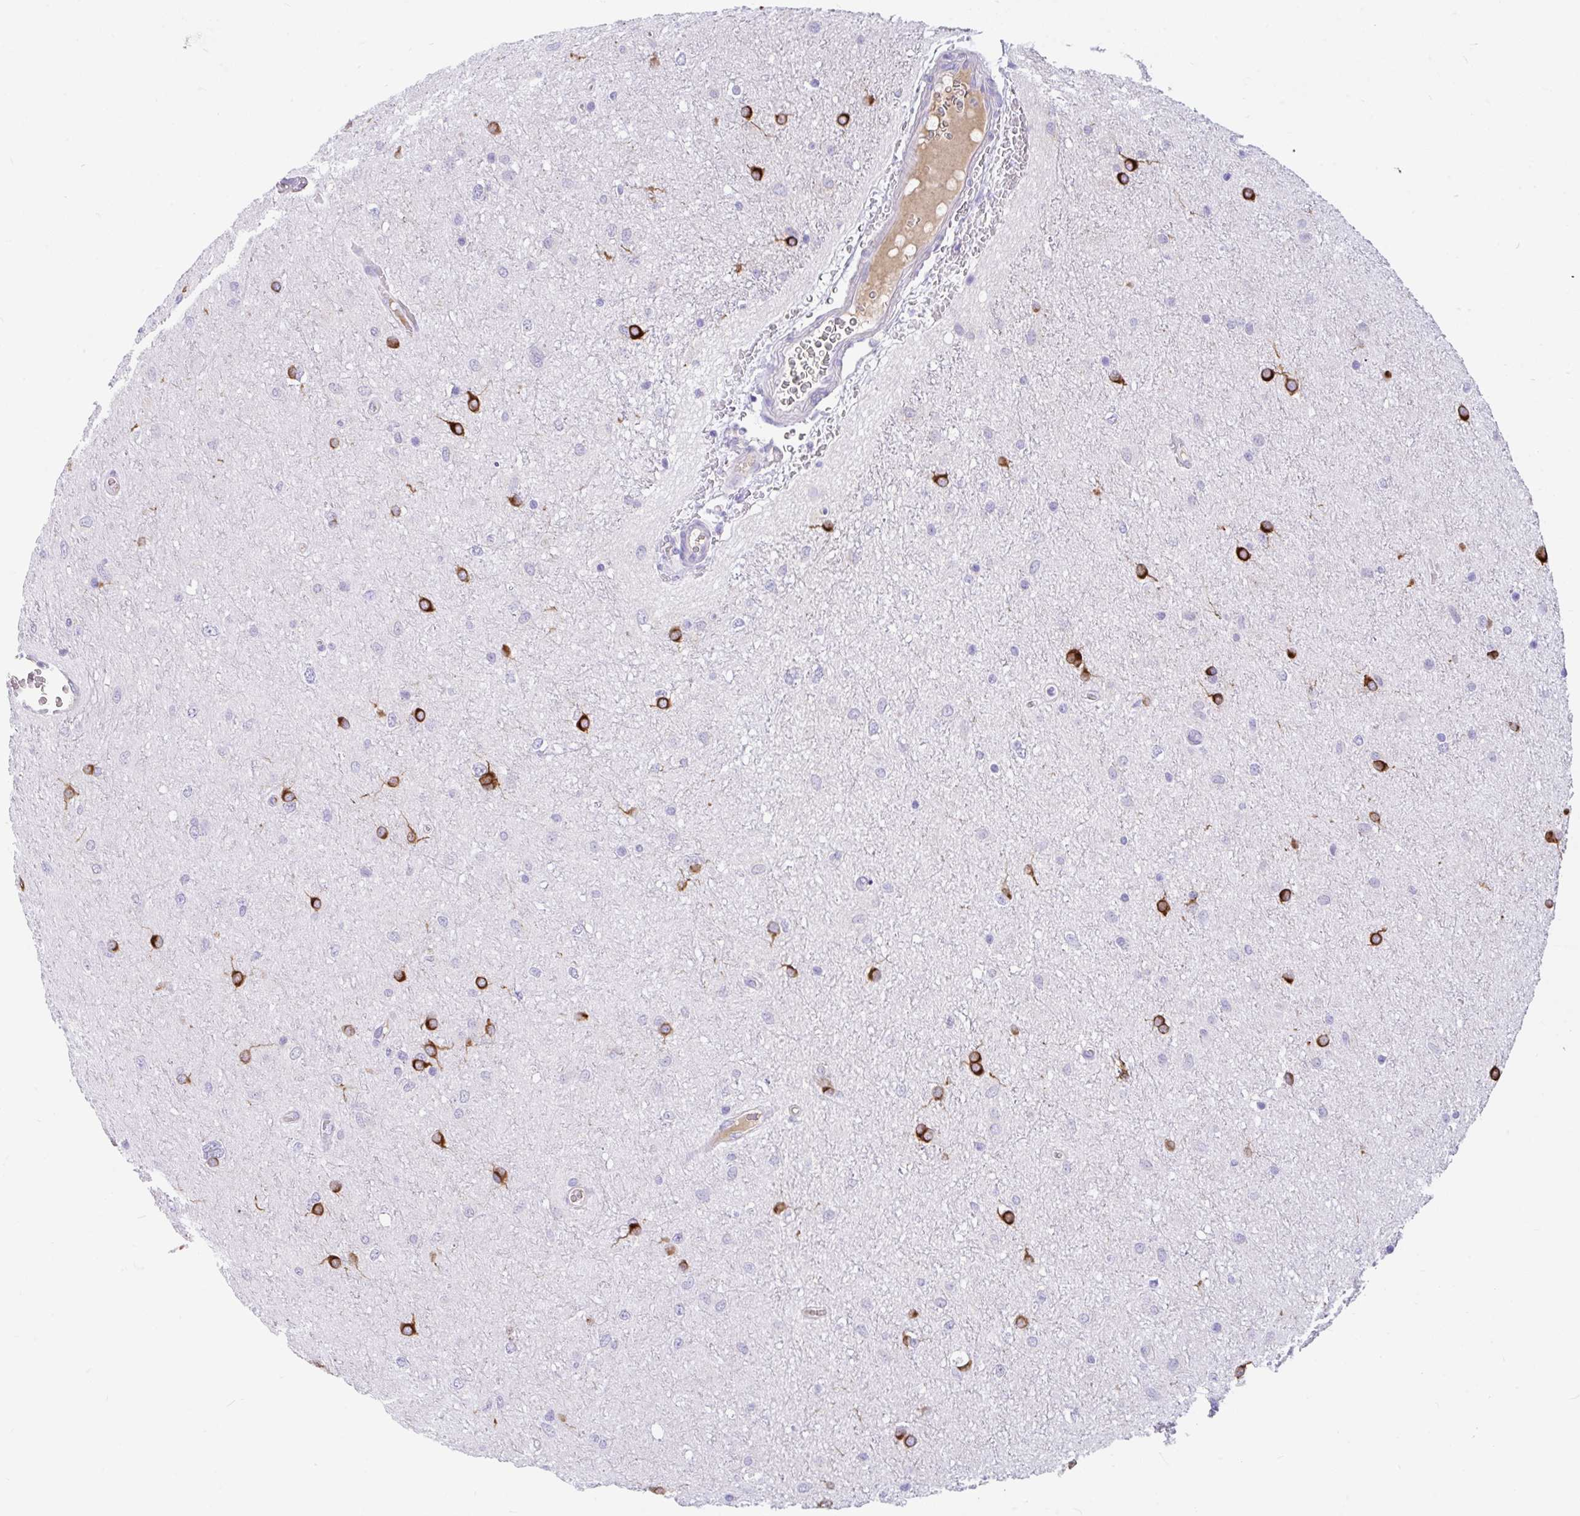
{"staining": {"intensity": "strong", "quantity": "25%-75%", "location": "cytoplasmic/membranous"}, "tissue": "glioma", "cell_type": "Tumor cells", "image_type": "cancer", "snomed": [{"axis": "morphology", "description": "Glioma, malignant, Low grade"}, {"axis": "topography", "description": "Cerebellum"}], "caption": "A photomicrograph showing strong cytoplasmic/membranous positivity in approximately 25%-75% of tumor cells in glioma, as visualized by brown immunohistochemical staining.", "gene": "CCSAP", "patient": {"sex": "female", "age": 5}}